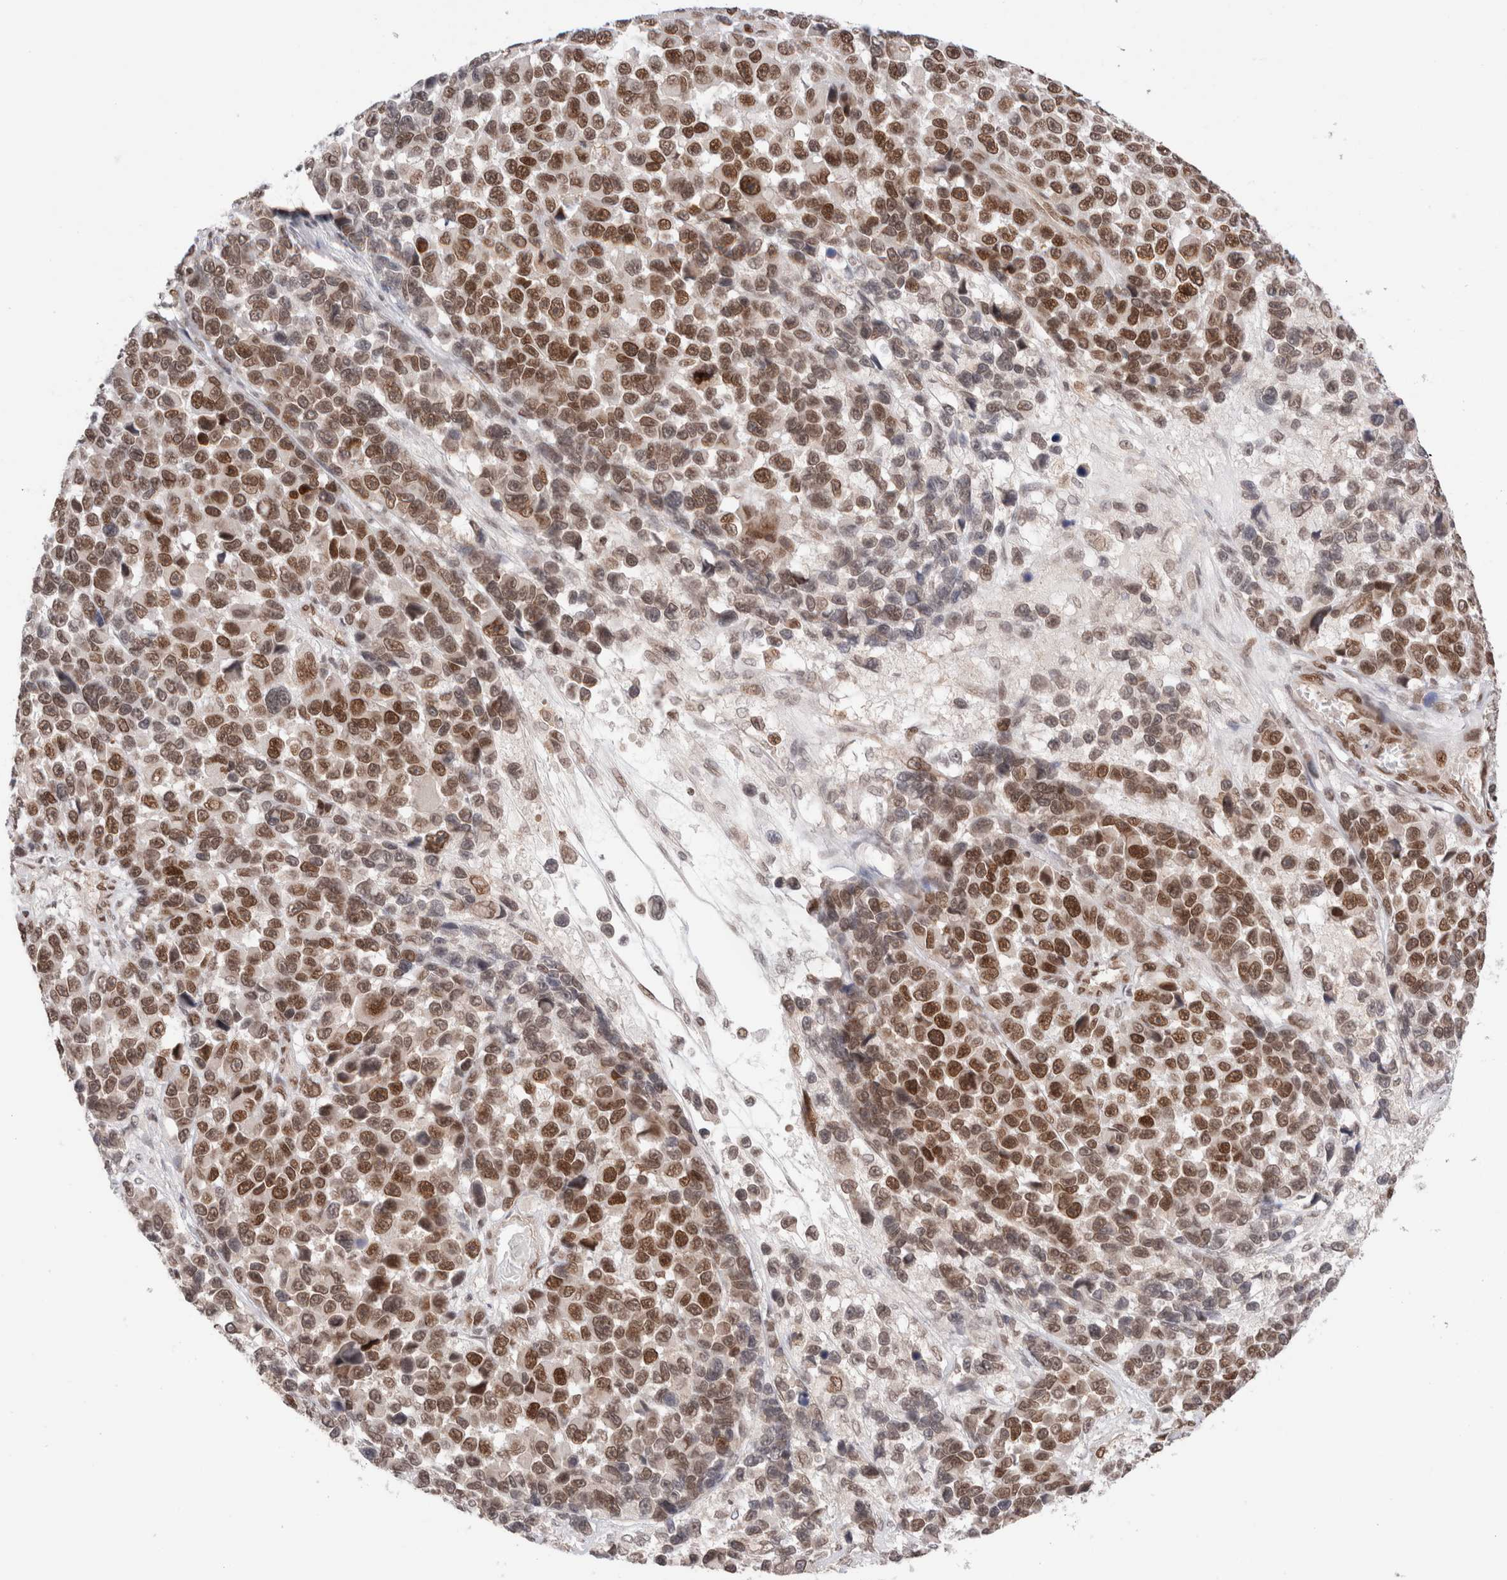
{"staining": {"intensity": "moderate", "quantity": ">75%", "location": "nuclear"}, "tissue": "melanoma", "cell_type": "Tumor cells", "image_type": "cancer", "snomed": [{"axis": "morphology", "description": "Malignant melanoma, NOS"}, {"axis": "topography", "description": "Skin"}], "caption": "Brown immunohistochemical staining in malignant melanoma exhibits moderate nuclear positivity in about >75% of tumor cells. (Brightfield microscopy of DAB IHC at high magnification).", "gene": "GATAD2A", "patient": {"sex": "male", "age": 53}}